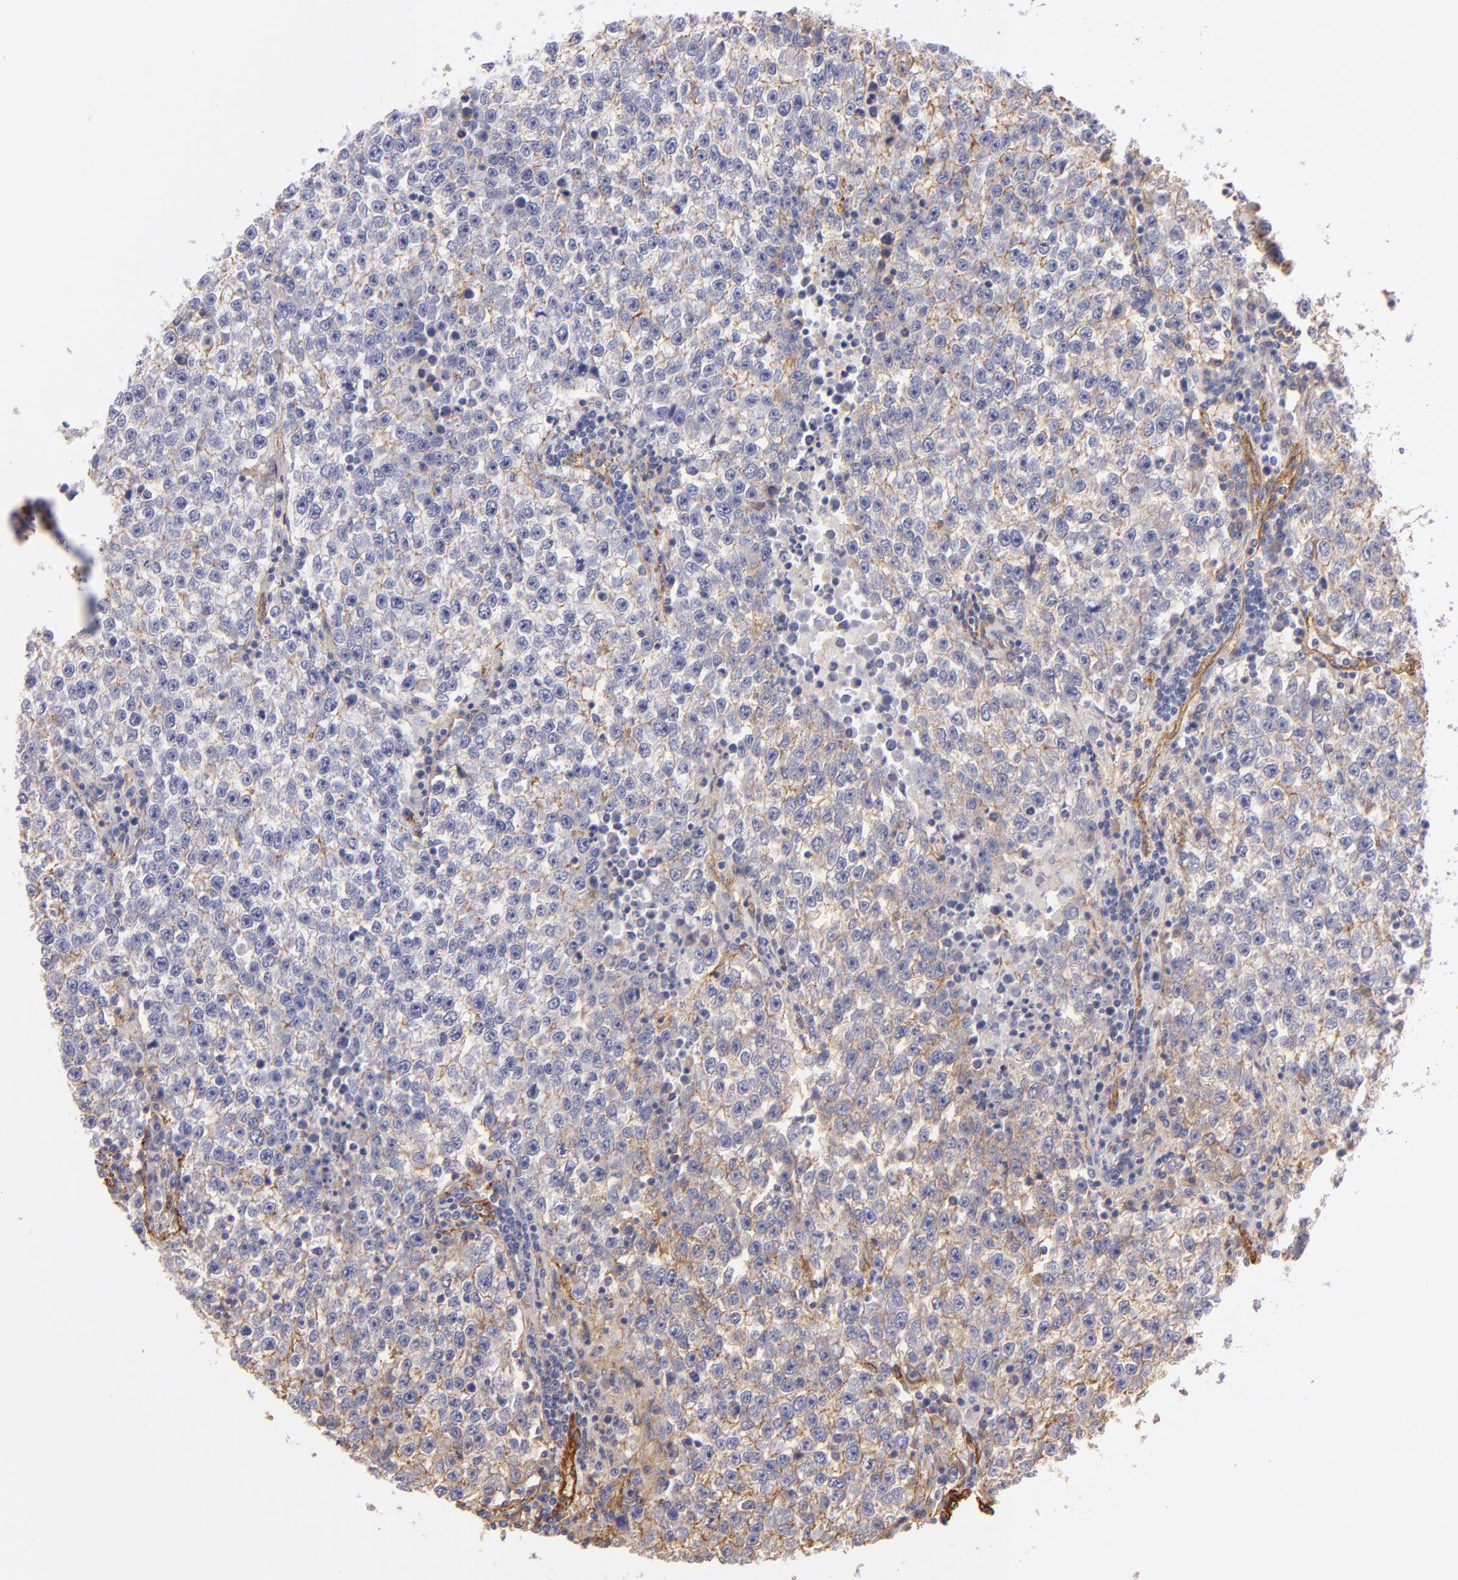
{"staining": {"intensity": "weak", "quantity": "25%-75%", "location": "cytoplasmic/membranous"}, "tissue": "testis cancer", "cell_type": "Tumor cells", "image_type": "cancer", "snomed": [{"axis": "morphology", "description": "Seminoma, NOS"}, {"axis": "topography", "description": "Testis"}], "caption": "Protein positivity by immunohistochemistry exhibits weak cytoplasmic/membranous expression in approximately 25%-75% of tumor cells in seminoma (testis).", "gene": "CD151", "patient": {"sex": "male", "age": 36}}